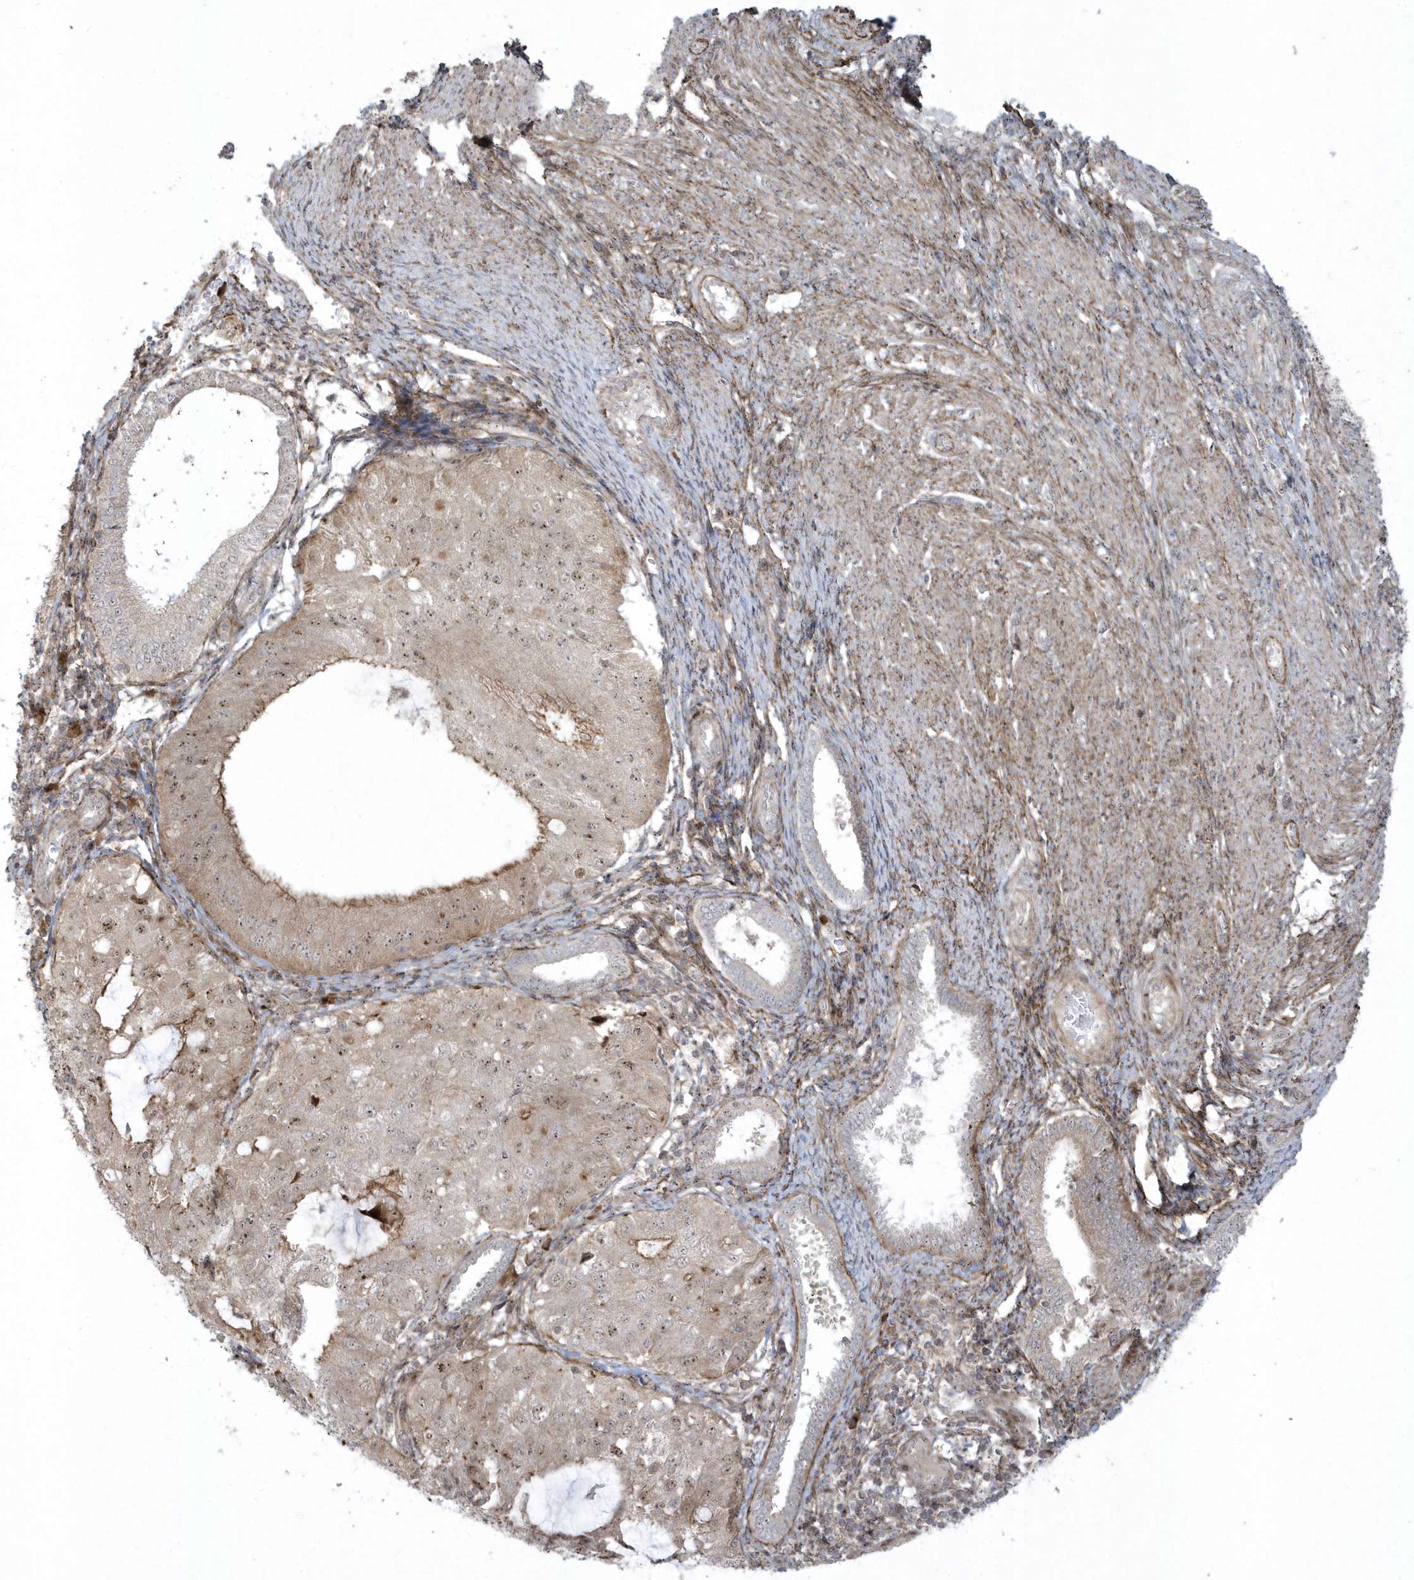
{"staining": {"intensity": "weak", "quantity": "25%-75%", "location": "cytoplasmic/membranous,nuclear"}, "tissue": "endometrial cancer", "cell_type": "Tumor cells", "image_type": "cancer", "snomed": [{"axis": "morphology", "description": "Adenocarcinoma, NOS"}, {"axis": "topography", "description": "Endometrium"}], "caption": "Adenocarcinoma (endometrial) stained for a protein (brown) exhibits weak cytoplasmic/membranous and nuclear positive expression in approximately 25%-75% of tumor cells.", "gene": "MASP2", "patient": {"sex": "female", "age": 81}}